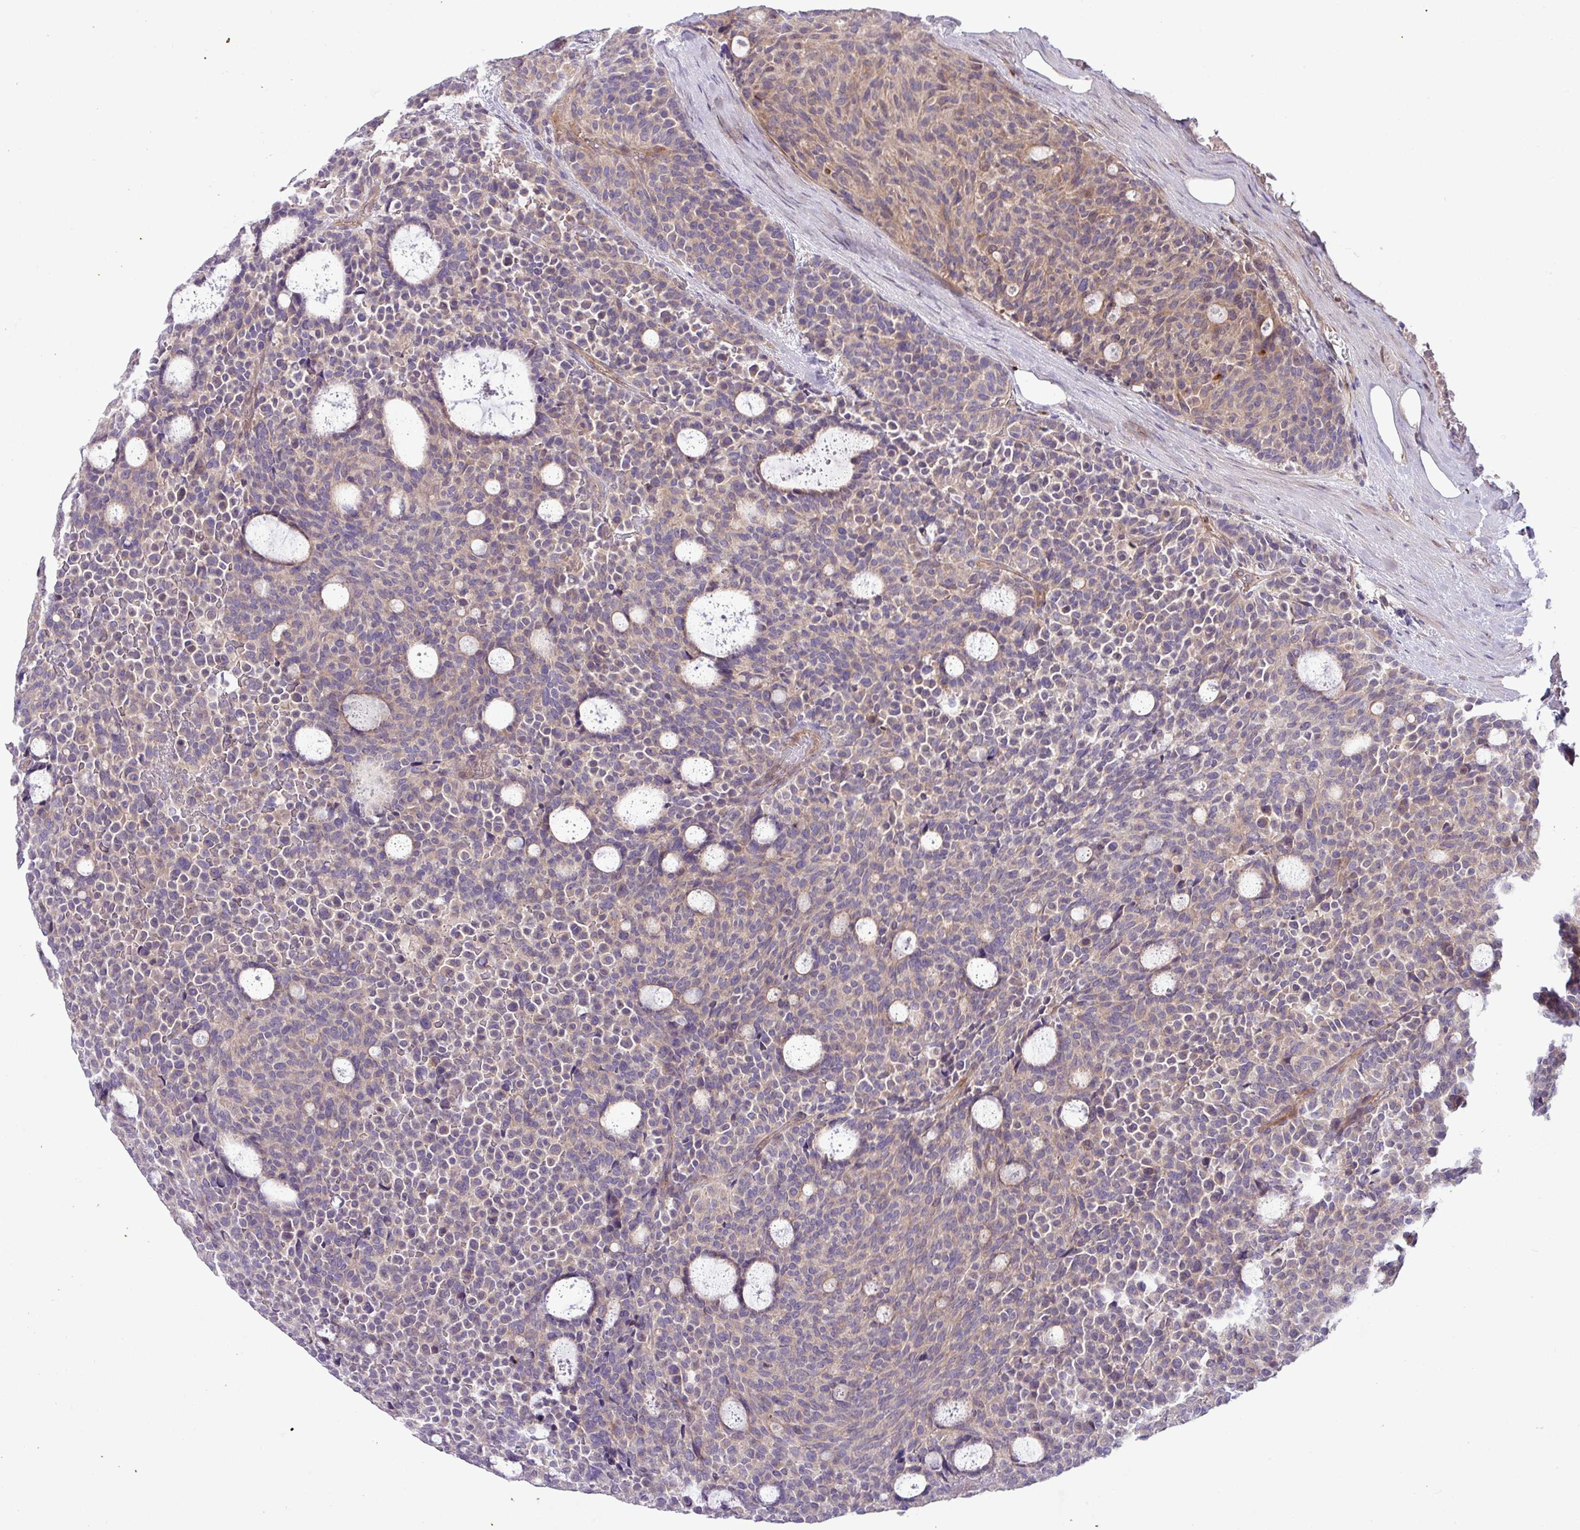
{"staining": {"intensity": "weak", "quantity": "<25%", "location": "cytoplasmic/membranous"}, "tissue": "carcinoid", "cell_type": "Tumor cells", "image_type": "cancer", "snomed": [{"axis": "morphology", "description": "Carcinoid, malignant, NOS"}, {"axis": "topography", "description": "Pancreas"}], "caption": "An image of human carcinoid (malignant) is negative for staining in tumor cells.", "gene": "CNTRL", "patient": {"sex": "female", "age": 54}}